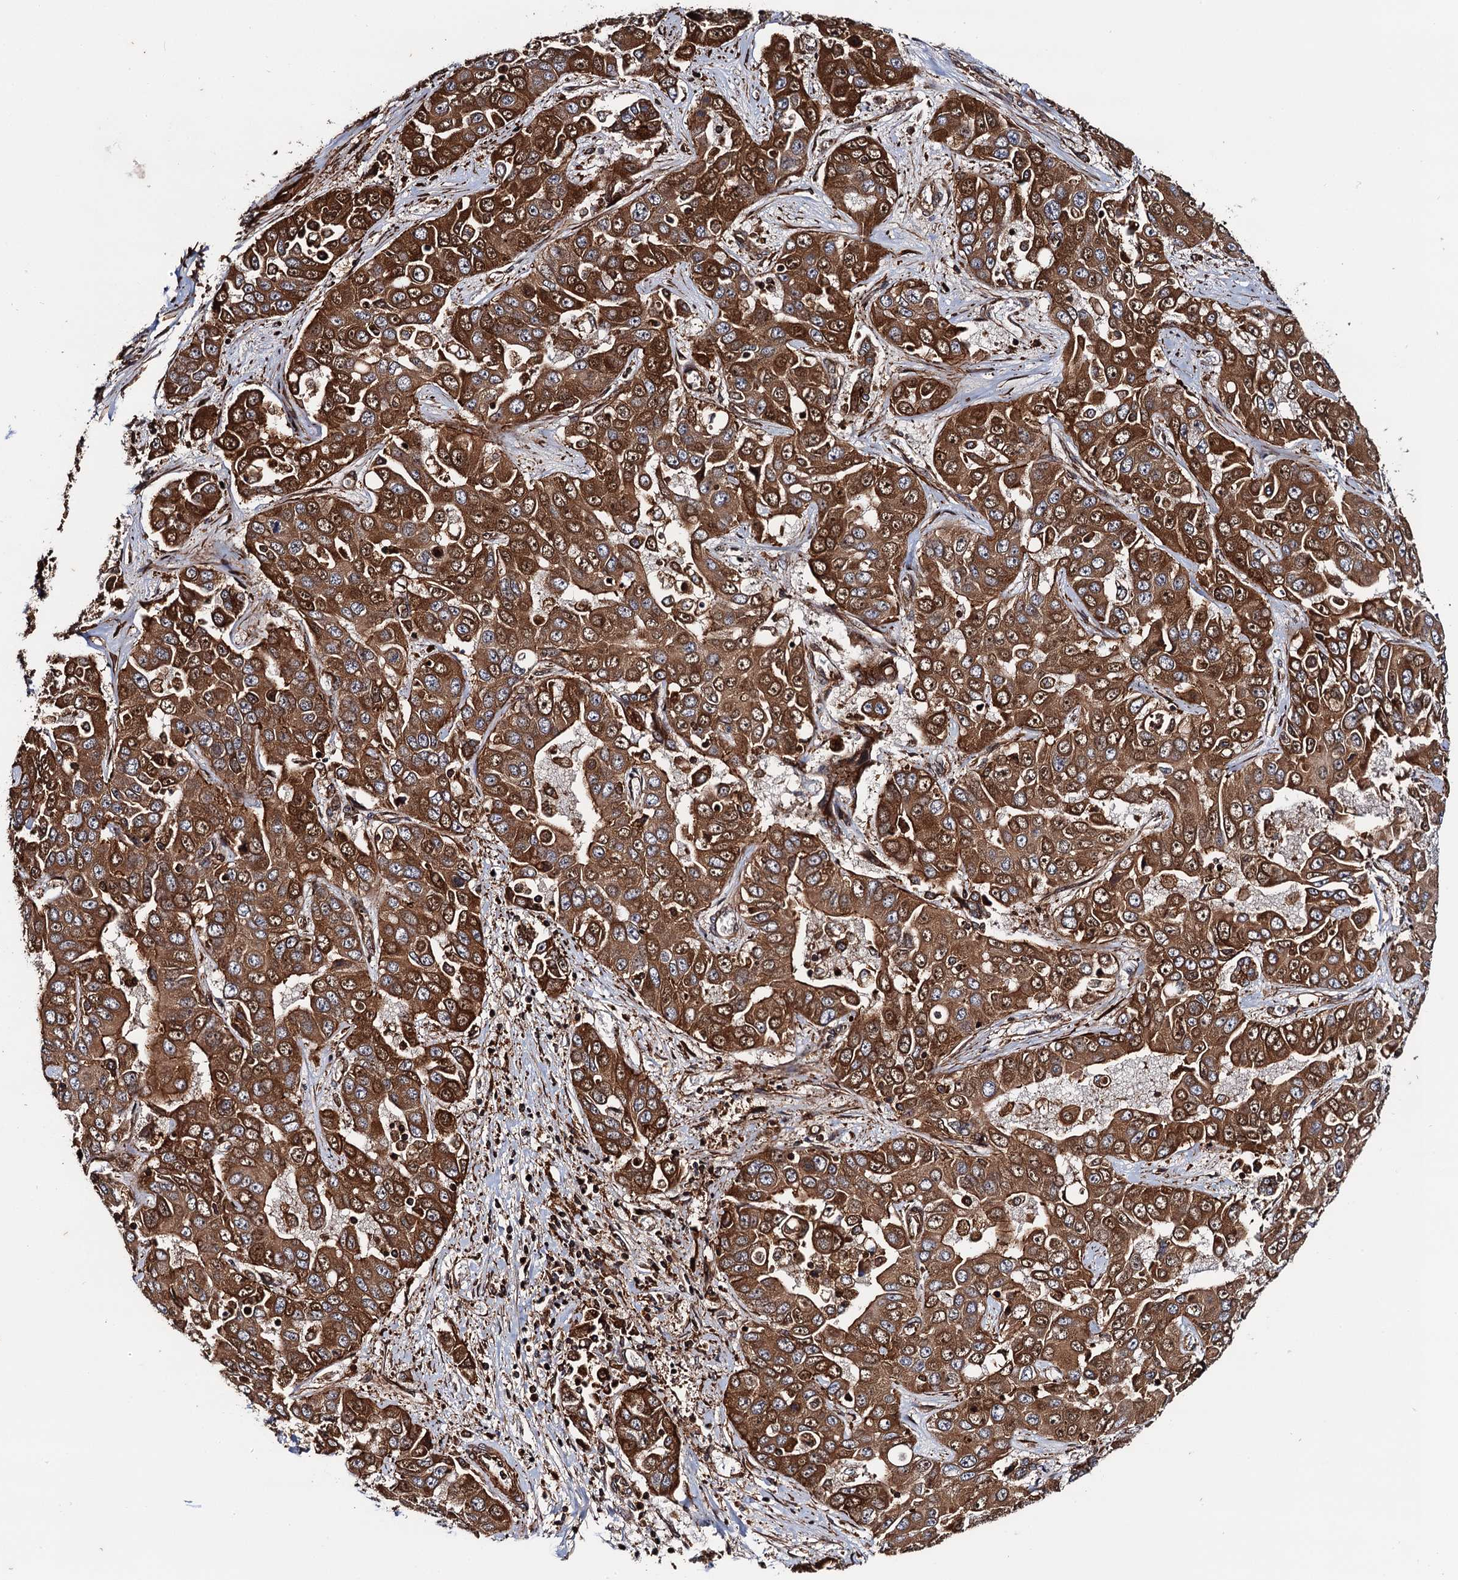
{"staining": {"intensity": "strong", "quantity": ">75%", "location": "cytoplasmic/membranous,nuclear"}, "tissue": "liver cancer", "cell_type": "Tumor cells", "image_type": "cancer", "snomed": [{"axis": "morphology", "description": "Cholangiocarcinoma"}, {"axis": "topography", "description": "Liver"}], "caption": "A brown stain labels strong cytoplasmic/membranous and nuclear expression of a protein in cholangiocarcinoma (liver) tumor cells. (IHC, brightfield microscopy, high magnification).", "gene": "BORA", "patient": {"sex": "female", "age": 52}}